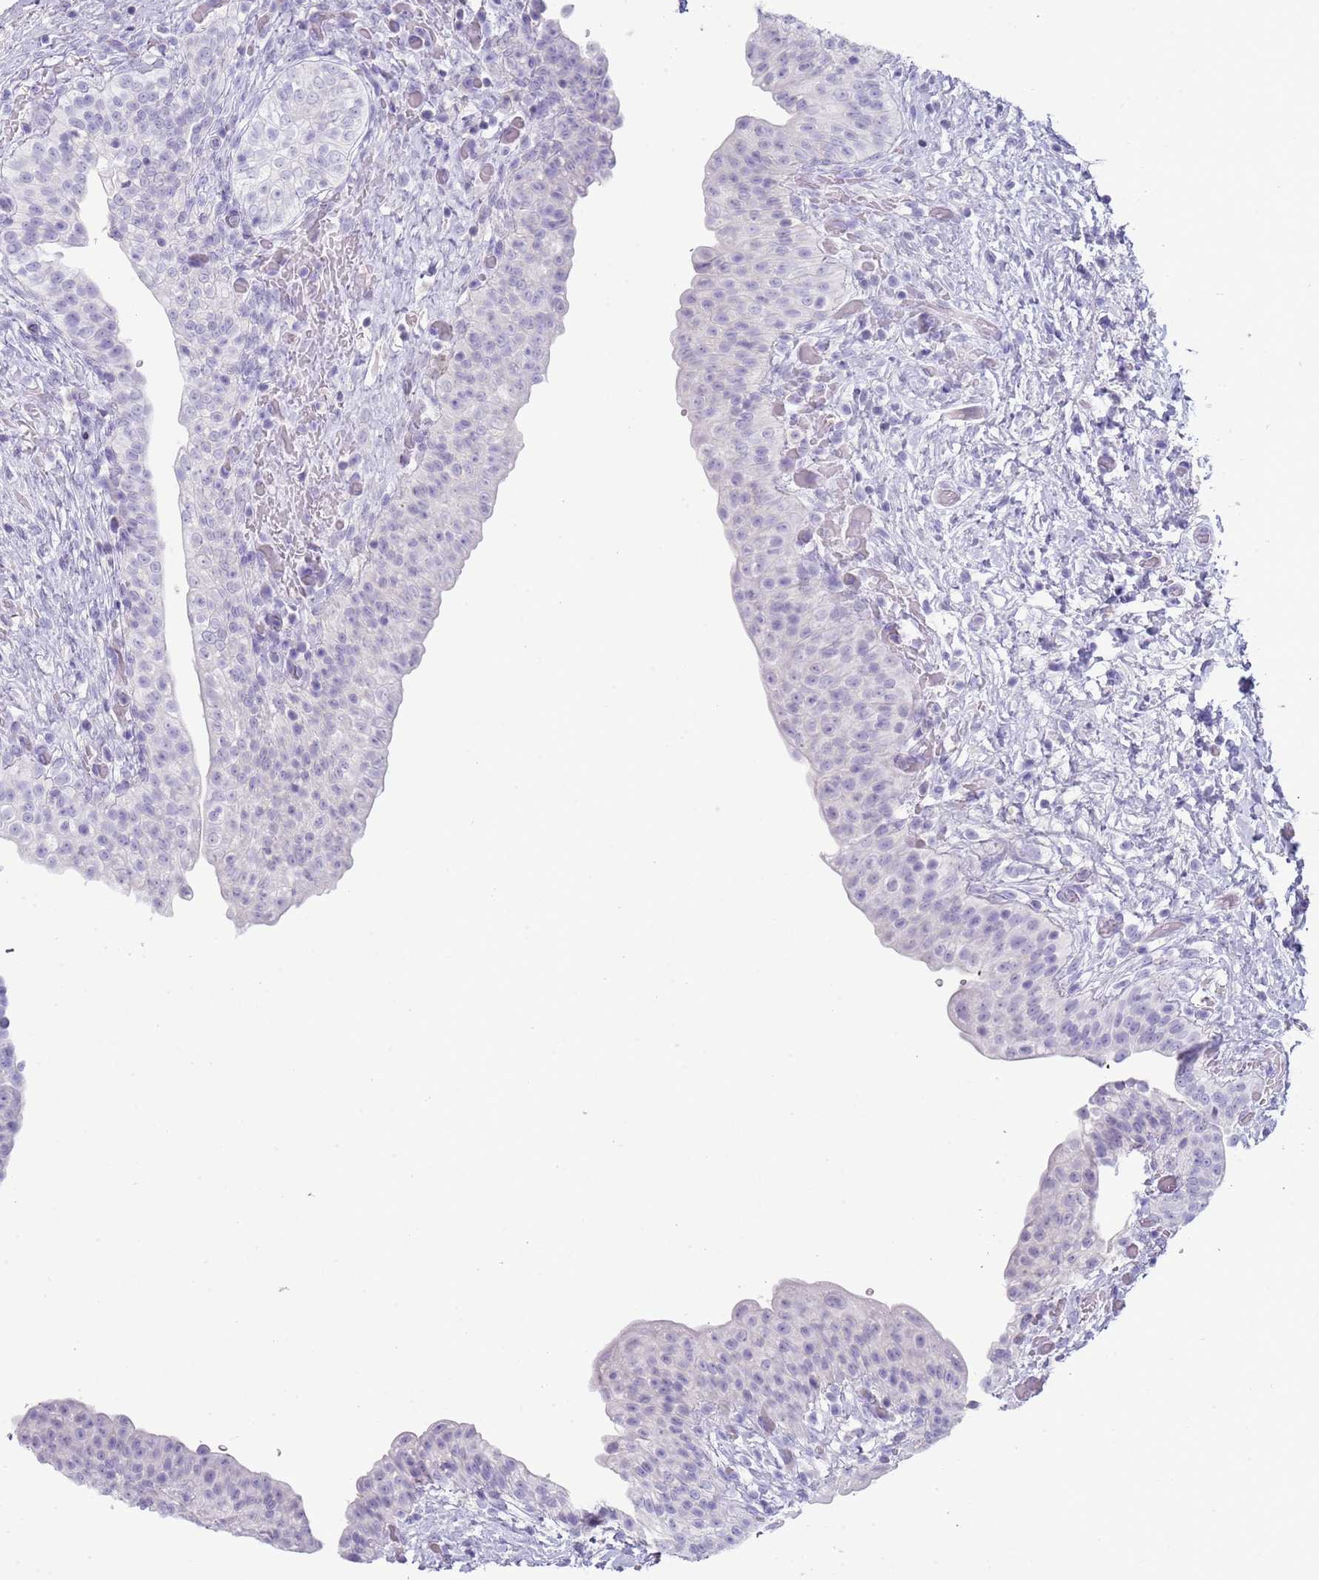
{"staining": {"intensity": "negative", "quantity": "none", "location": "none"}, "tissue": "urinary bladder", "cell_type": "Urothelial cells", "image_type": "normal", "snomed": [{"axis": "morphology", "description": "Normal tissue, NOS"}, {"axis": "topography", "description": "Urinary bladder"}], "caption": "This micrograph is of normal urinary bladder stained with IHC to label a protein in brown with the nuclei are counter-stained blue. There is no staining in urothelial cells. (Brightfield microscopy of DAB IHC at high magnification).", "gene": "ENSG00000271254", "patient": {"sex": "male", "age": 69}}